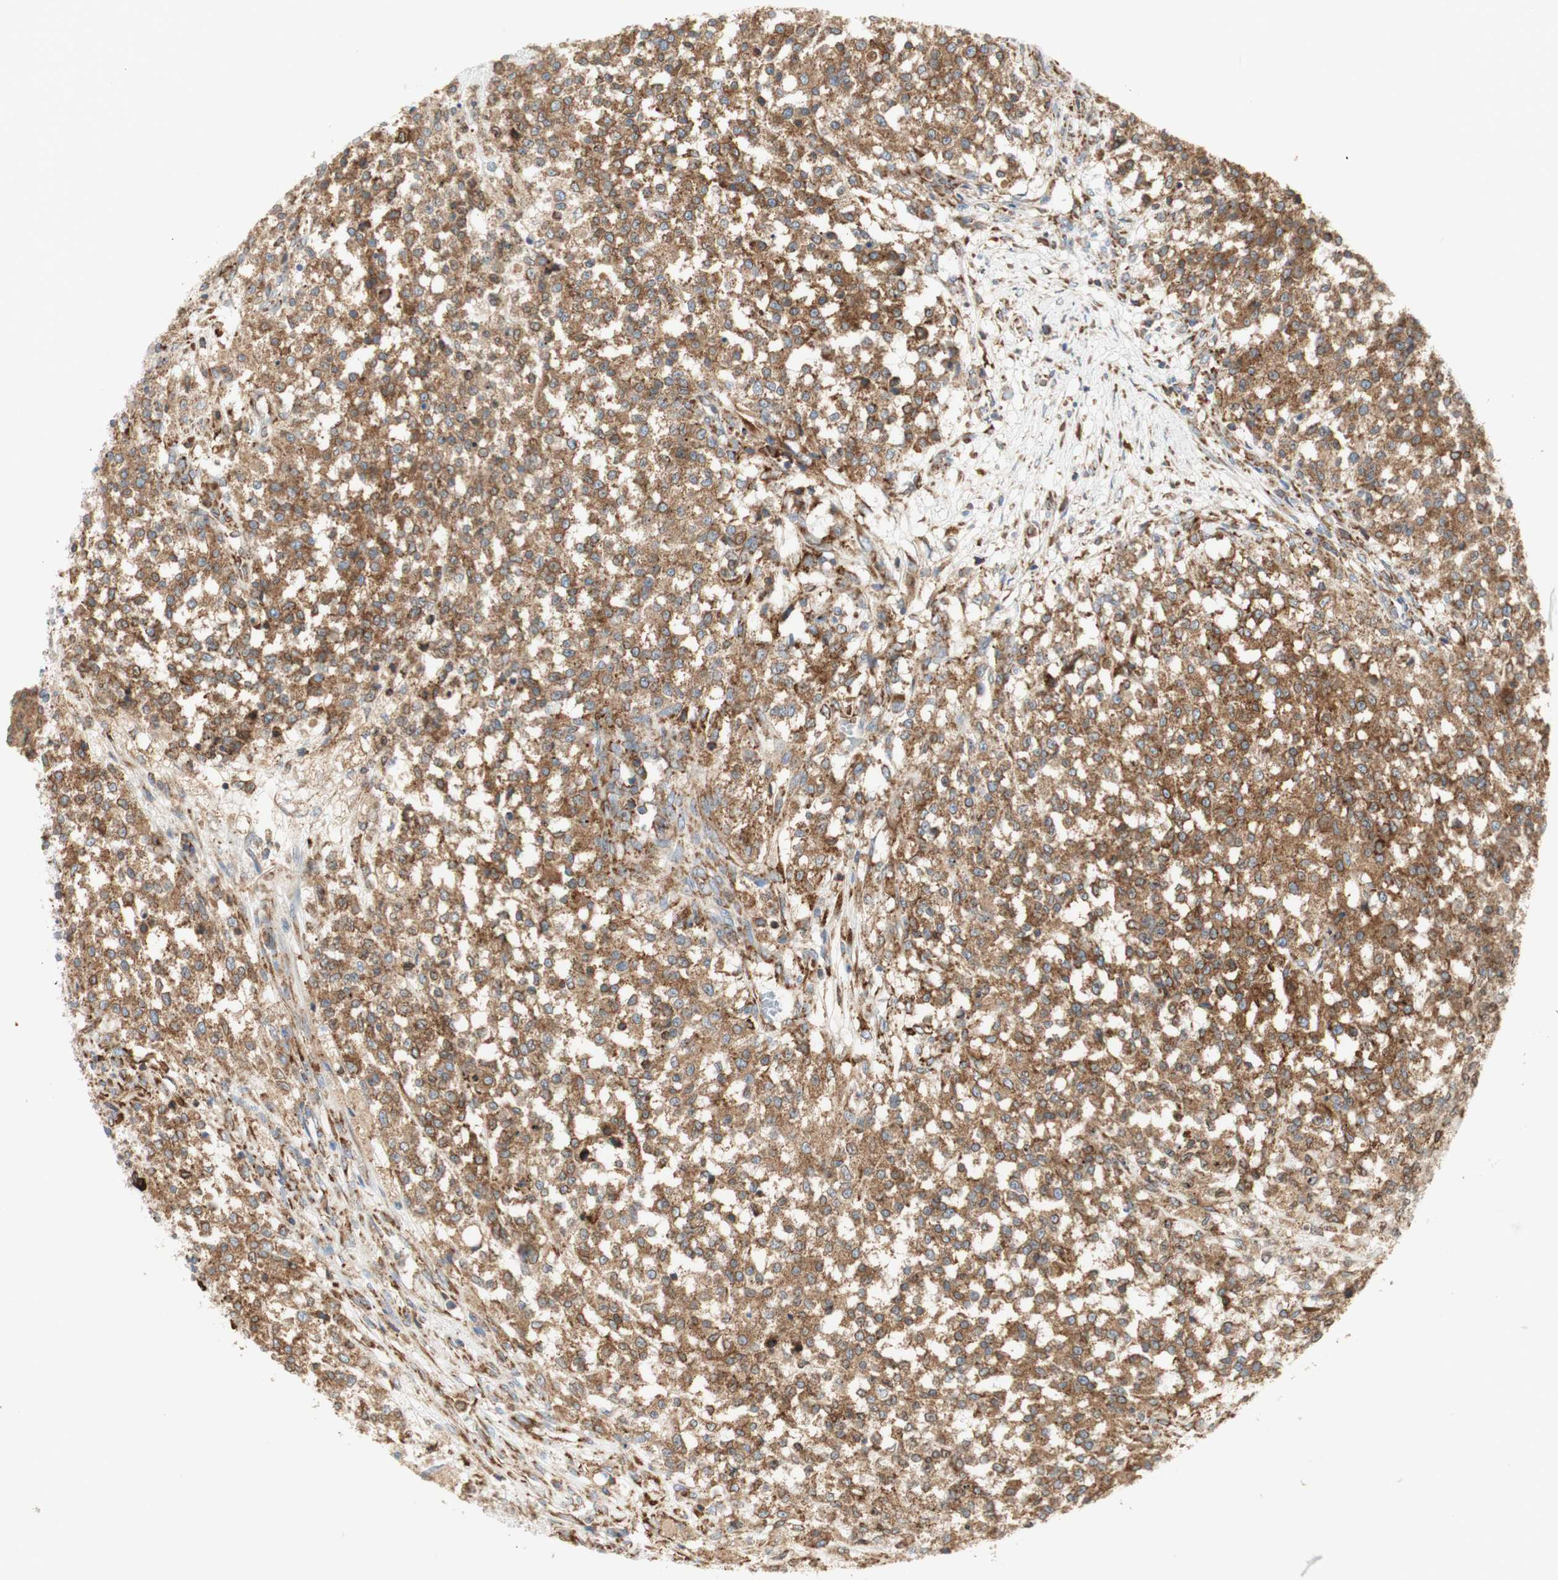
{"staining": {"intensity": "moderate", "quantity": ">75%", "location": "cytoplasmic/membranous"}, "tissue": "testis cancer", "cell_type": "Tumor cells", "image_type": "cancer", "snomed": [{"axis": "morphology", "description": "Seminoma, NOS"}, {"axis": "topography", "description": "Testis"}], "caption": "Protein expression analysis of testis cancer (seminoma) reveals moderate cytoplasmic/membranous staining in approximately >75% of tumor cells.", "gene": "MANF", "patient": {"sex": "male", "age": 59}}